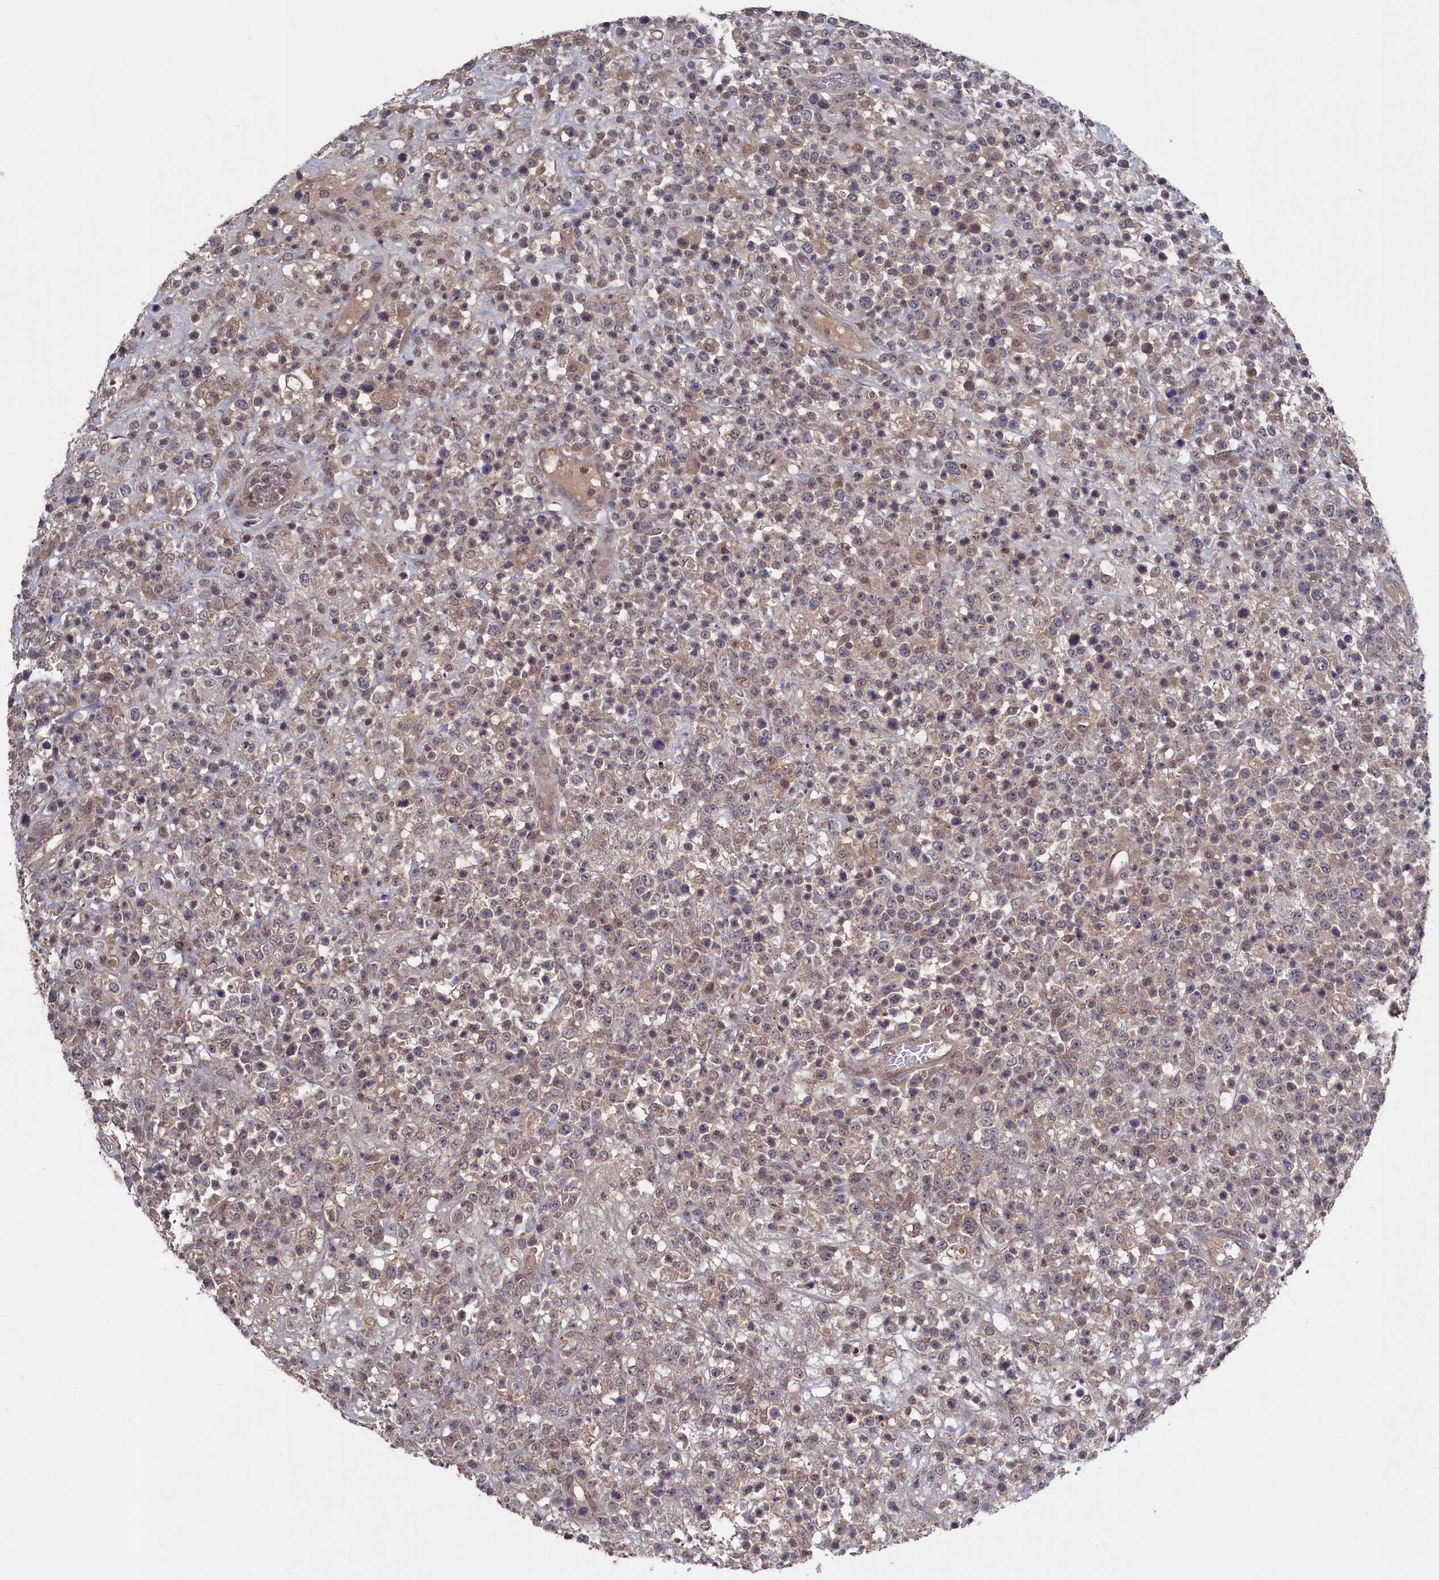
{"staining": {"intensity": "weak", "quantity": "<25%", "location": "cytoplasmic/membranous"}, "tissue": "lymphoma", "cell_type": "Tumor cells", "image_type": "cancer", "snomed": [{"axis": "morphology", "description": "Malignant lymphoma, non-Hodgkin's type, High grade"}, {"axis": "topography", "description": "Colon"}], "caption": "Immunohistochemical staining of lymphoma demonstrates no significant staining in tumor cells.", "gene": "TMC5", "patient": {"sex": "female", "age": 53}}